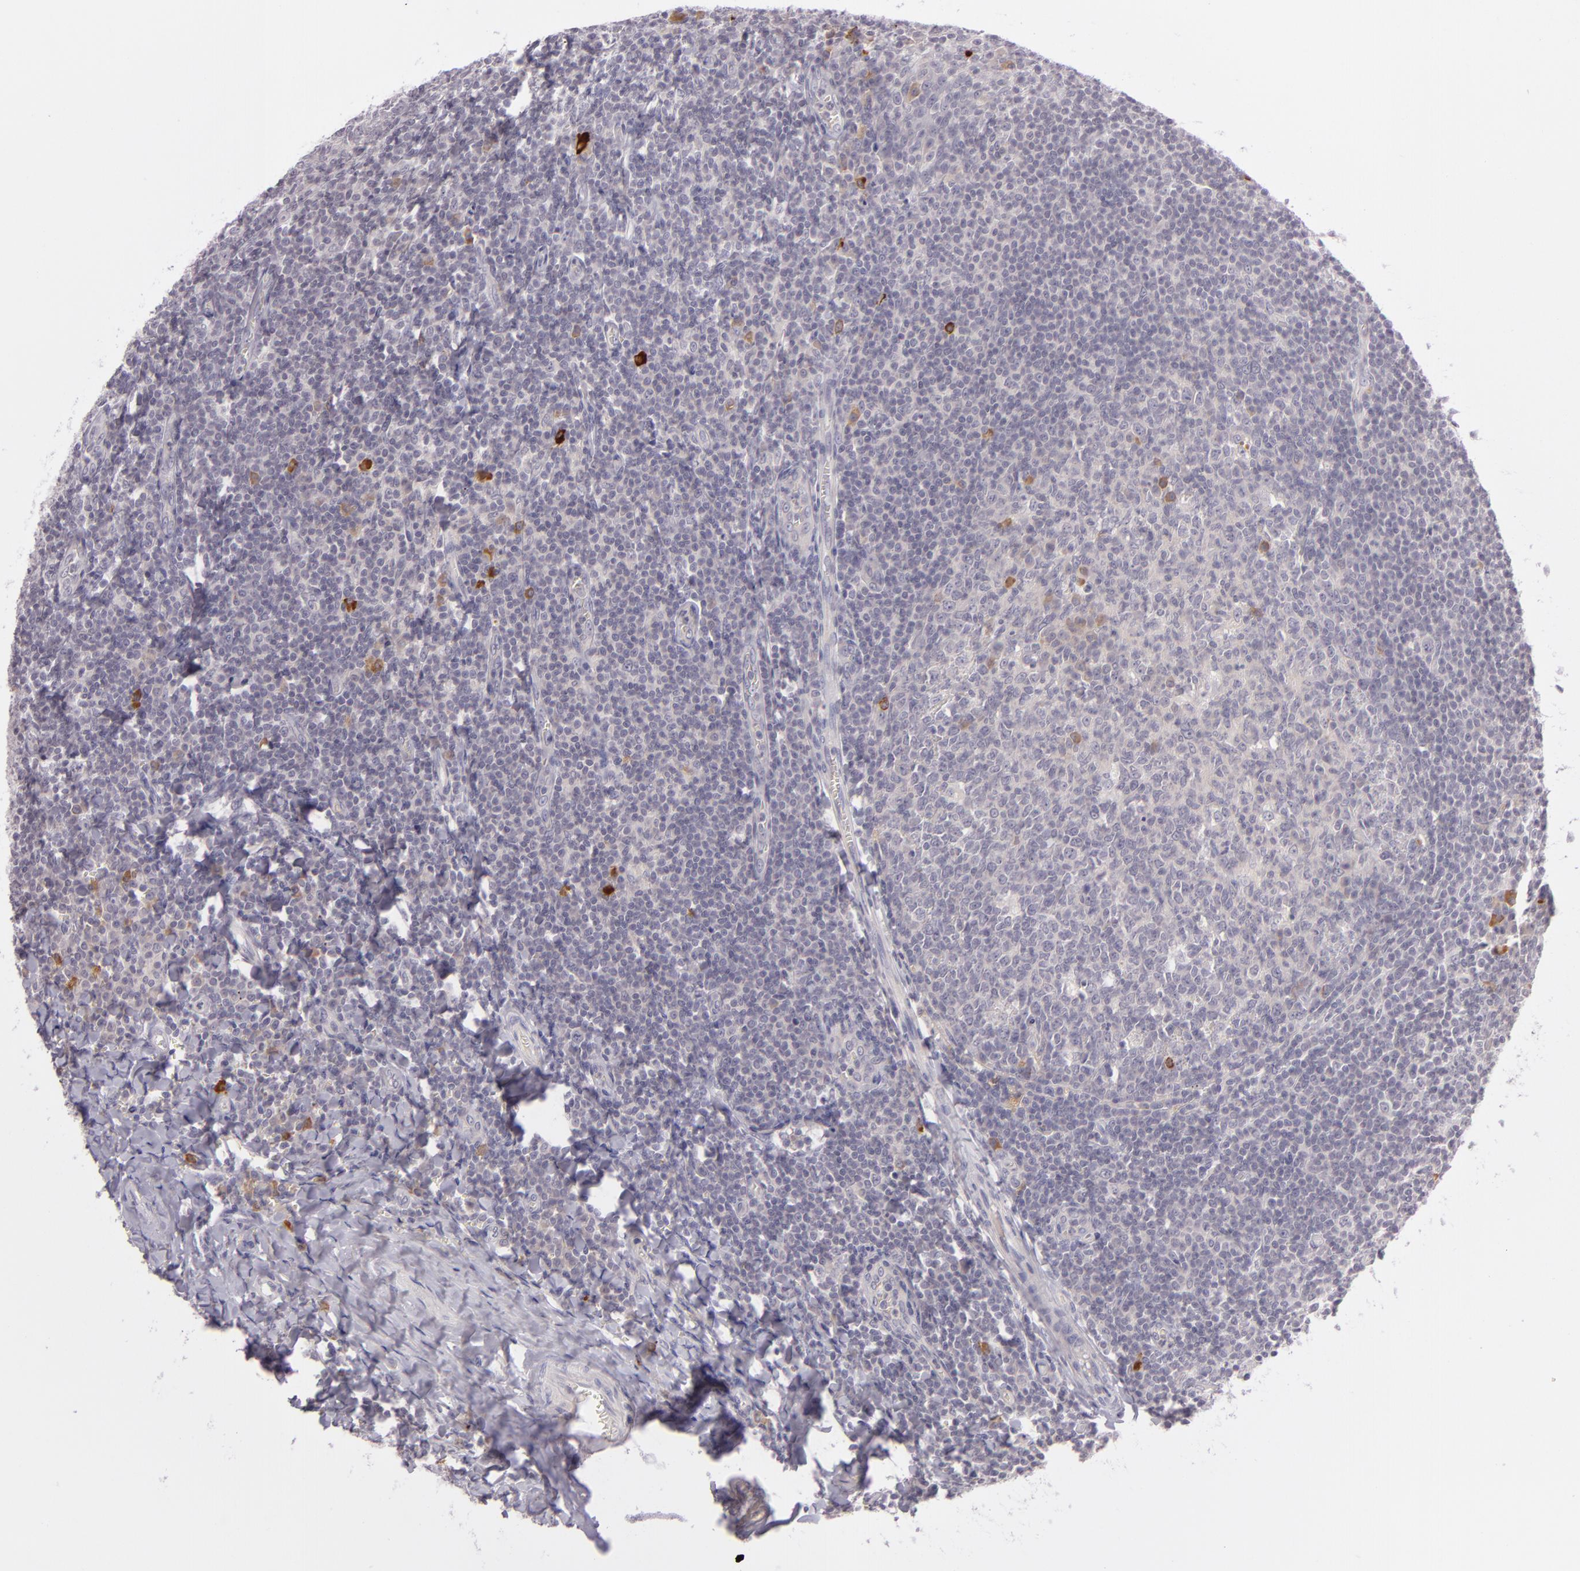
{"staining": {"intensity": "negative", "quantity": "none", "location": "none"}, "tissue": "tonsil", "cell_type": "Germinal center cells", "image_type": "normal", "snomed": [{"axis": "morphology", "description": "Normal tissue, NOS"}, {"axis": "topography", "description": "Tonsil"}], "caption": "DAB (3,3'-diaminobenzidine) immunohistochemical staining of benign human tonsil shows no significant positivity in germinal center cells.", "gene": "DAG1", "patient": {"sex": "male", "age": 31}}